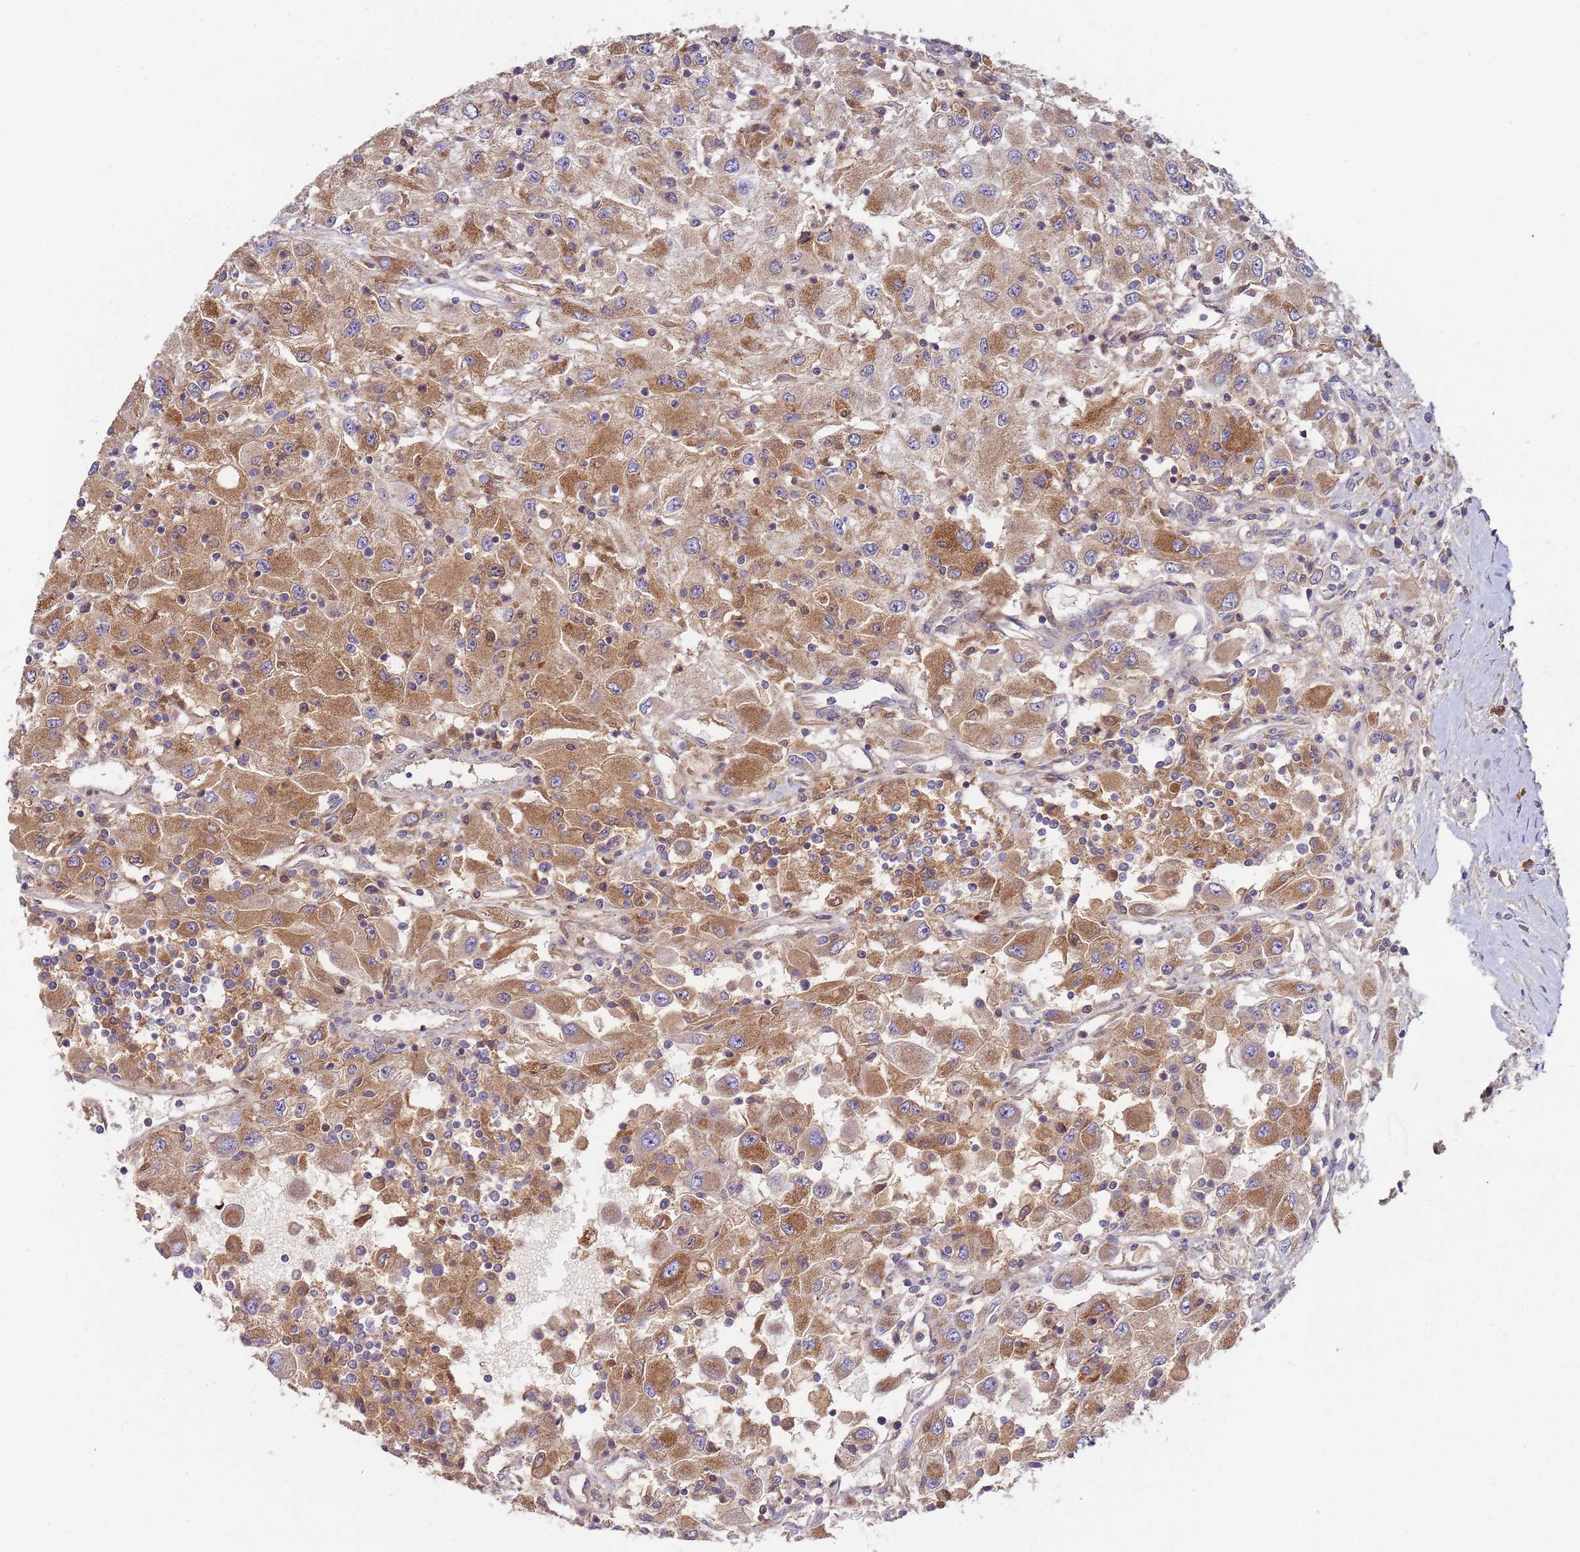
{"staining": {"intensity": "moderate", "quantity": ">75%", "location": "cytoplasmic/membranous"}, "tissue": "renal cancer", "cell_type": "Tumor cells", "image_type": "cancer", "snomed": [{"axis": "morphology", "description": "Adenocarcinoma, NOS"}, {"axis": "topography", "description": "Kidney"}], "caption": "Renal adenocarcinoma stained for a protein (brown) demonstrates moderate cytoplasmic/membranous positive expression in approximately >75% of tumor cells.", "gene": "OR5A2", "patient": {"sex": "female", "age": 67}}